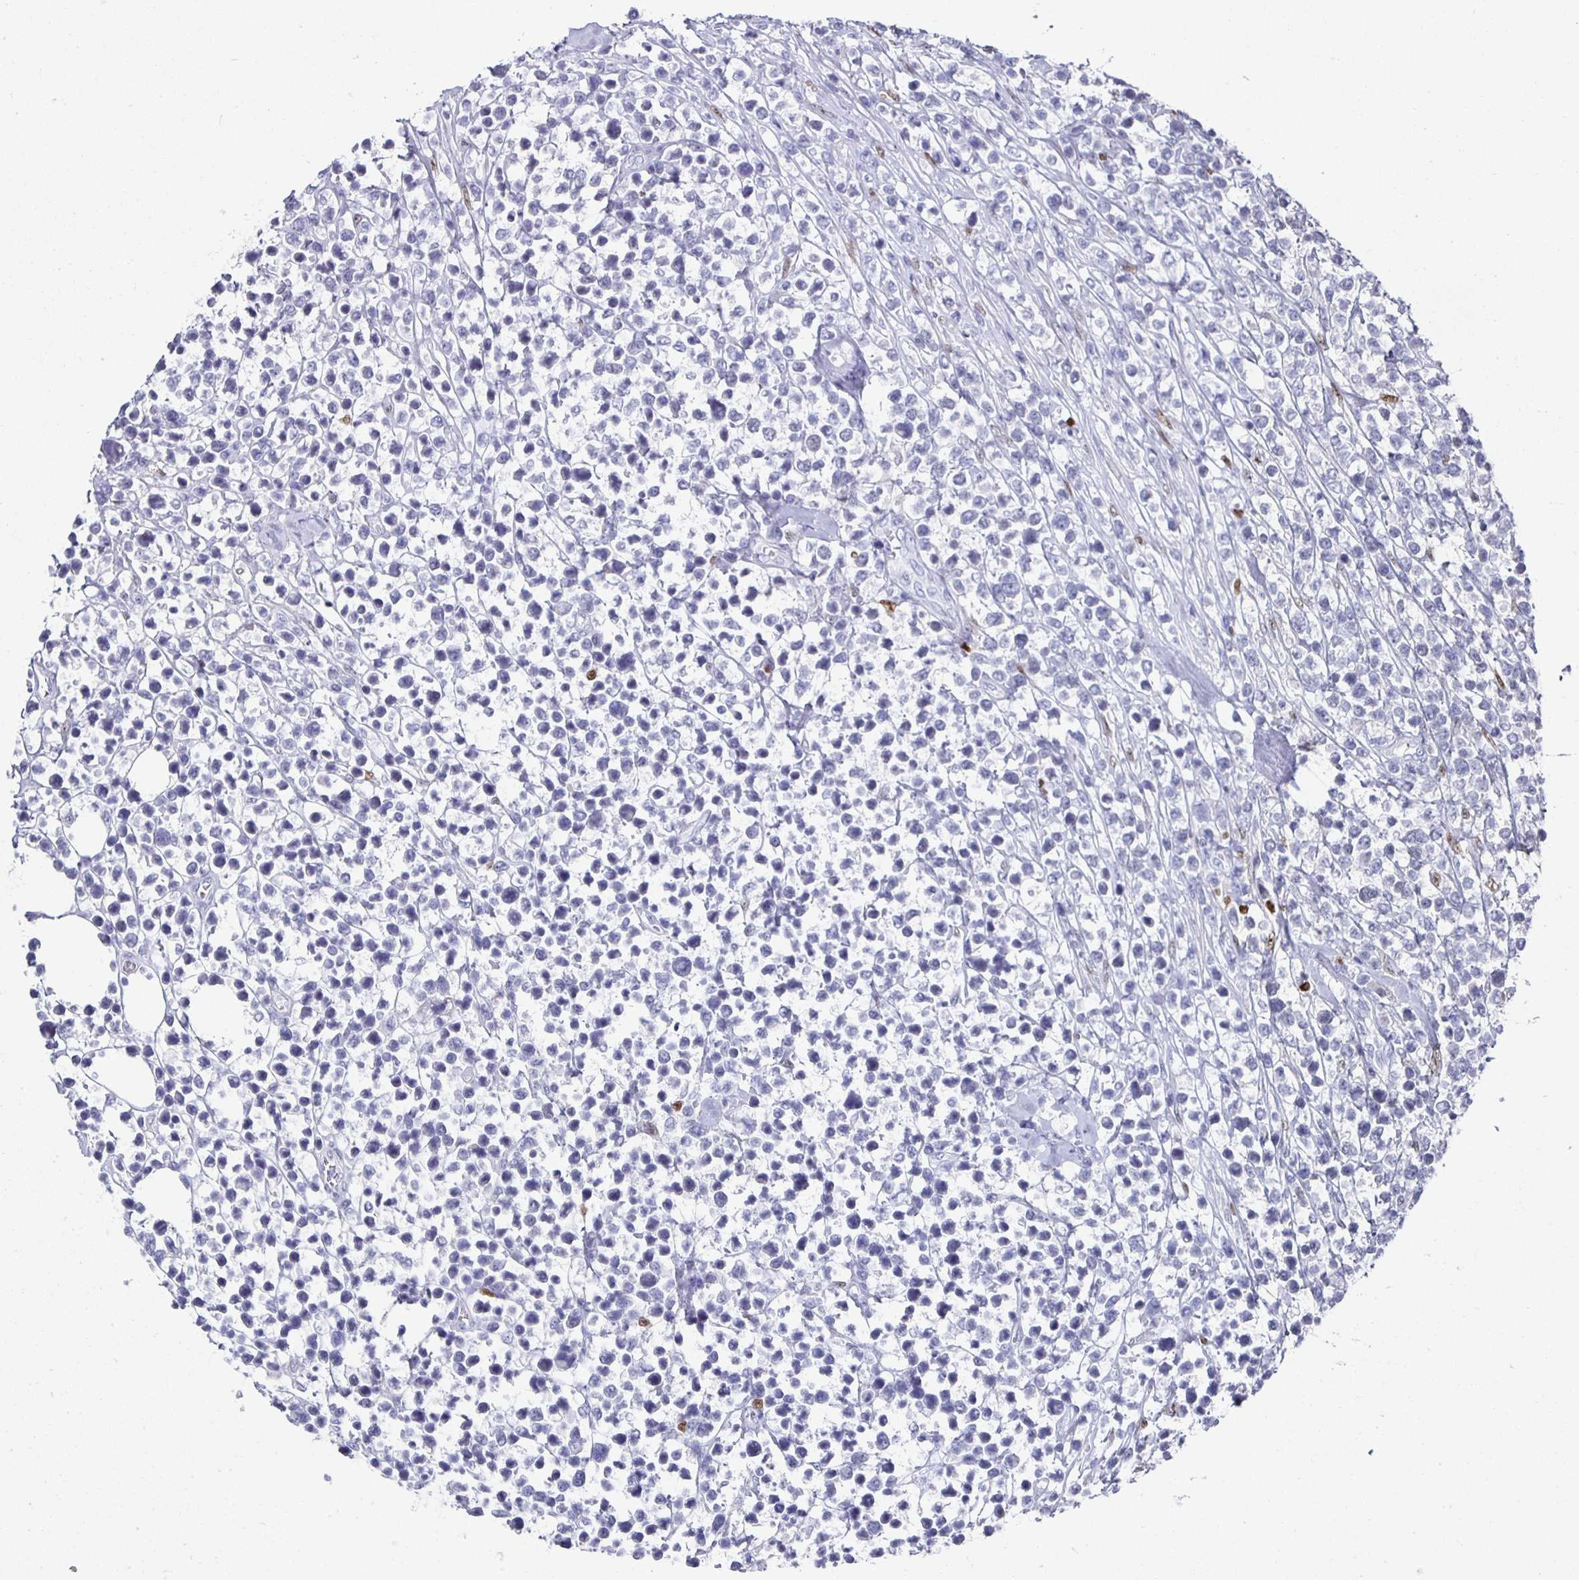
{"staining": {"intensity": "negative", "quantity": "none", "location": "none"}, "tissue": "lymphoma", "cell_type": "Tumor cells", "image_type": "cancer", "snomed": [{"axis": "morphology", "description": "Malignant lymphoma, non-Hodgkin's type, High grade"}, {"axis": "topography", "description": "Soft tissue"}], "caption": "A high-resolution image shows immunohistochemistry (IHC) staining of lymphoma, which demonstrates no significant staining in tumor cells.", "gene": "RUNX2", "patient": {"sex": "female", "age": 56}}